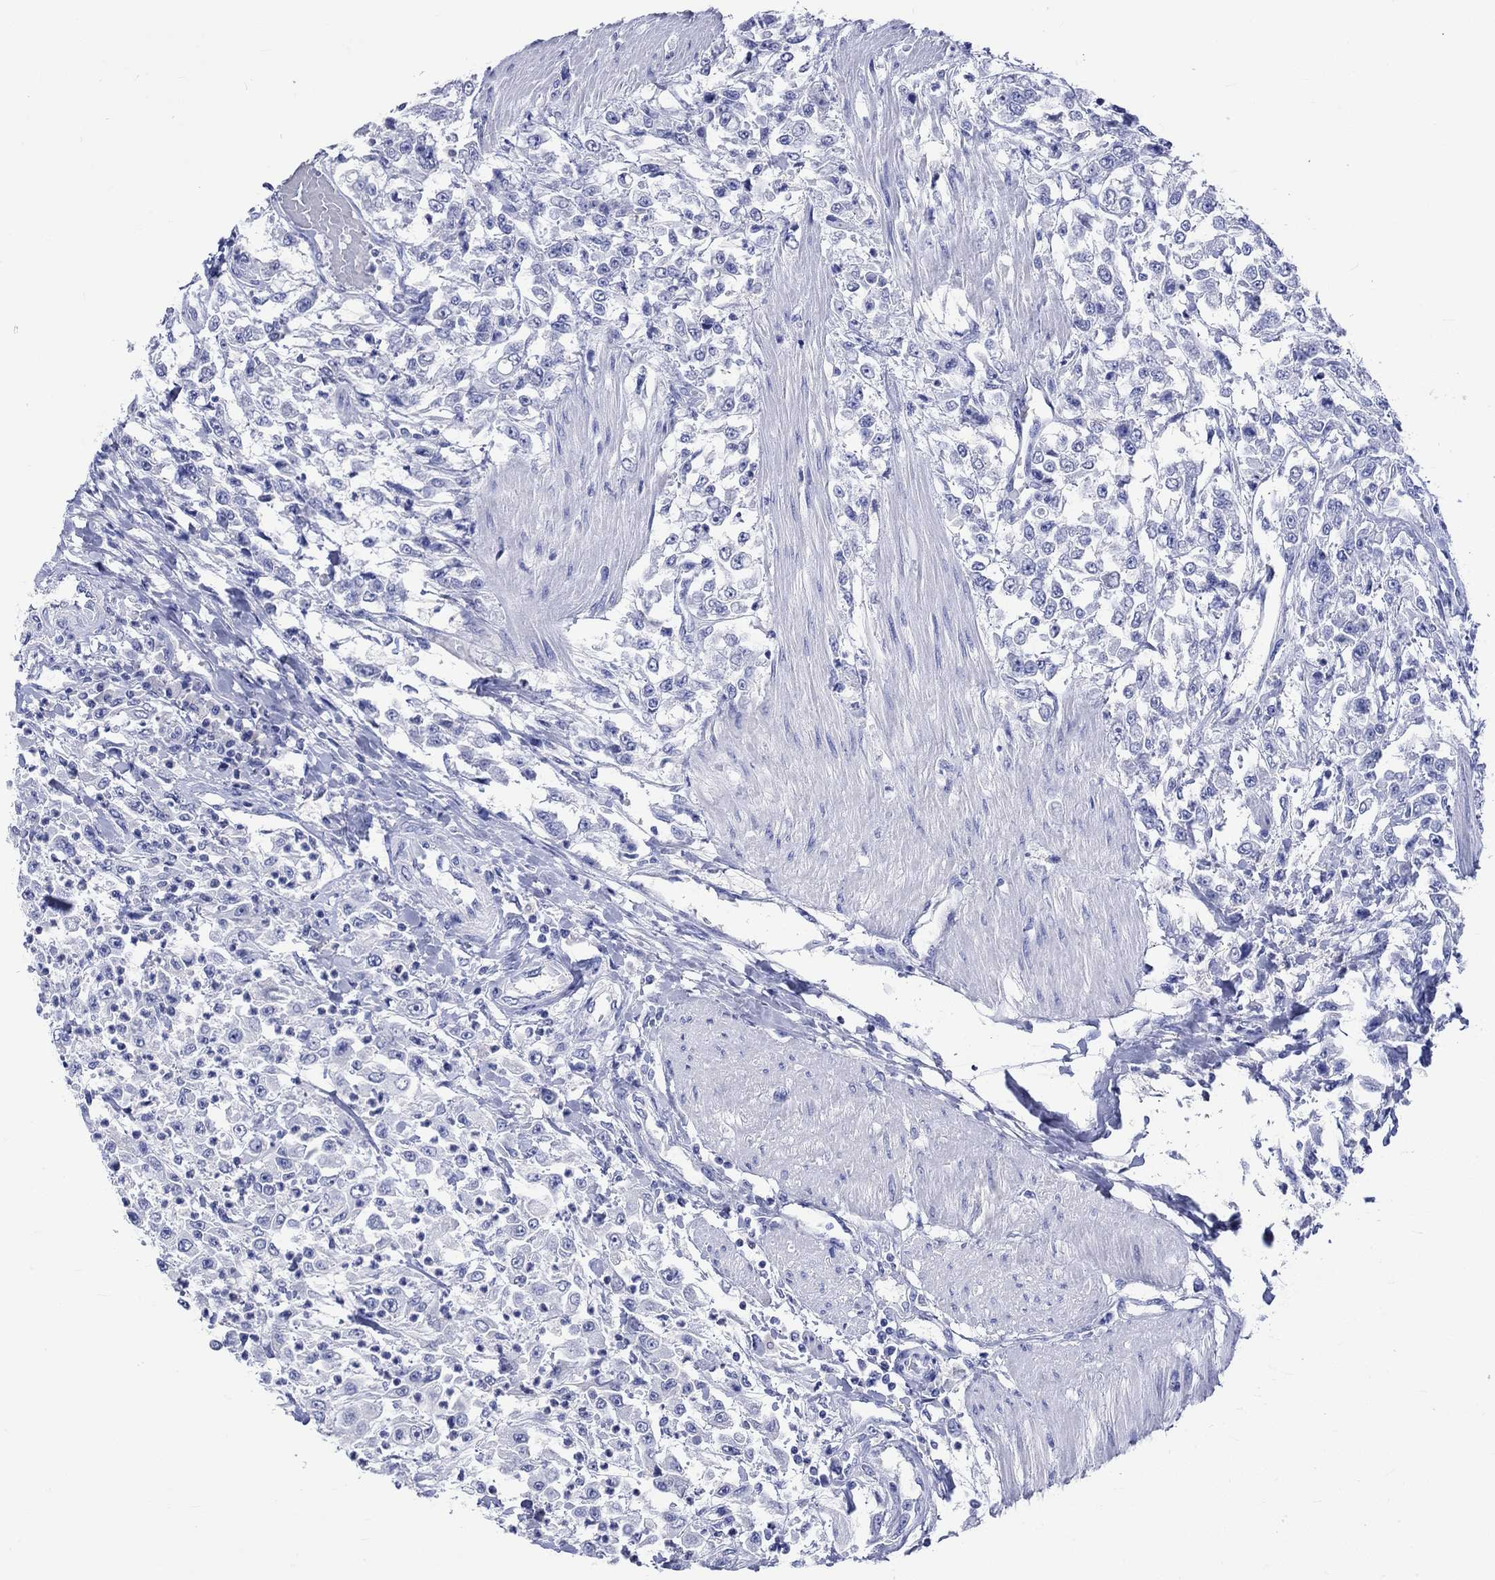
{"staining": {"intensity": "negative", "quantity": "none", "location": "none"}, "tissue": "urothelial cancer", "cell_type": "Tumor cells", "image_type": "cancer", "snomed": [{"axis": "morphology", "description": "Urothelial carcinoma, High grade"}, {"axis": "topography", "description": "Urinary bladder"}], "caption": "DAB immunohistochemical staining of urothelial cancer reveals no significant expression in tumor cells.", "gene": "KLHL35", "patient": {"sex": "male", "age": 46}}